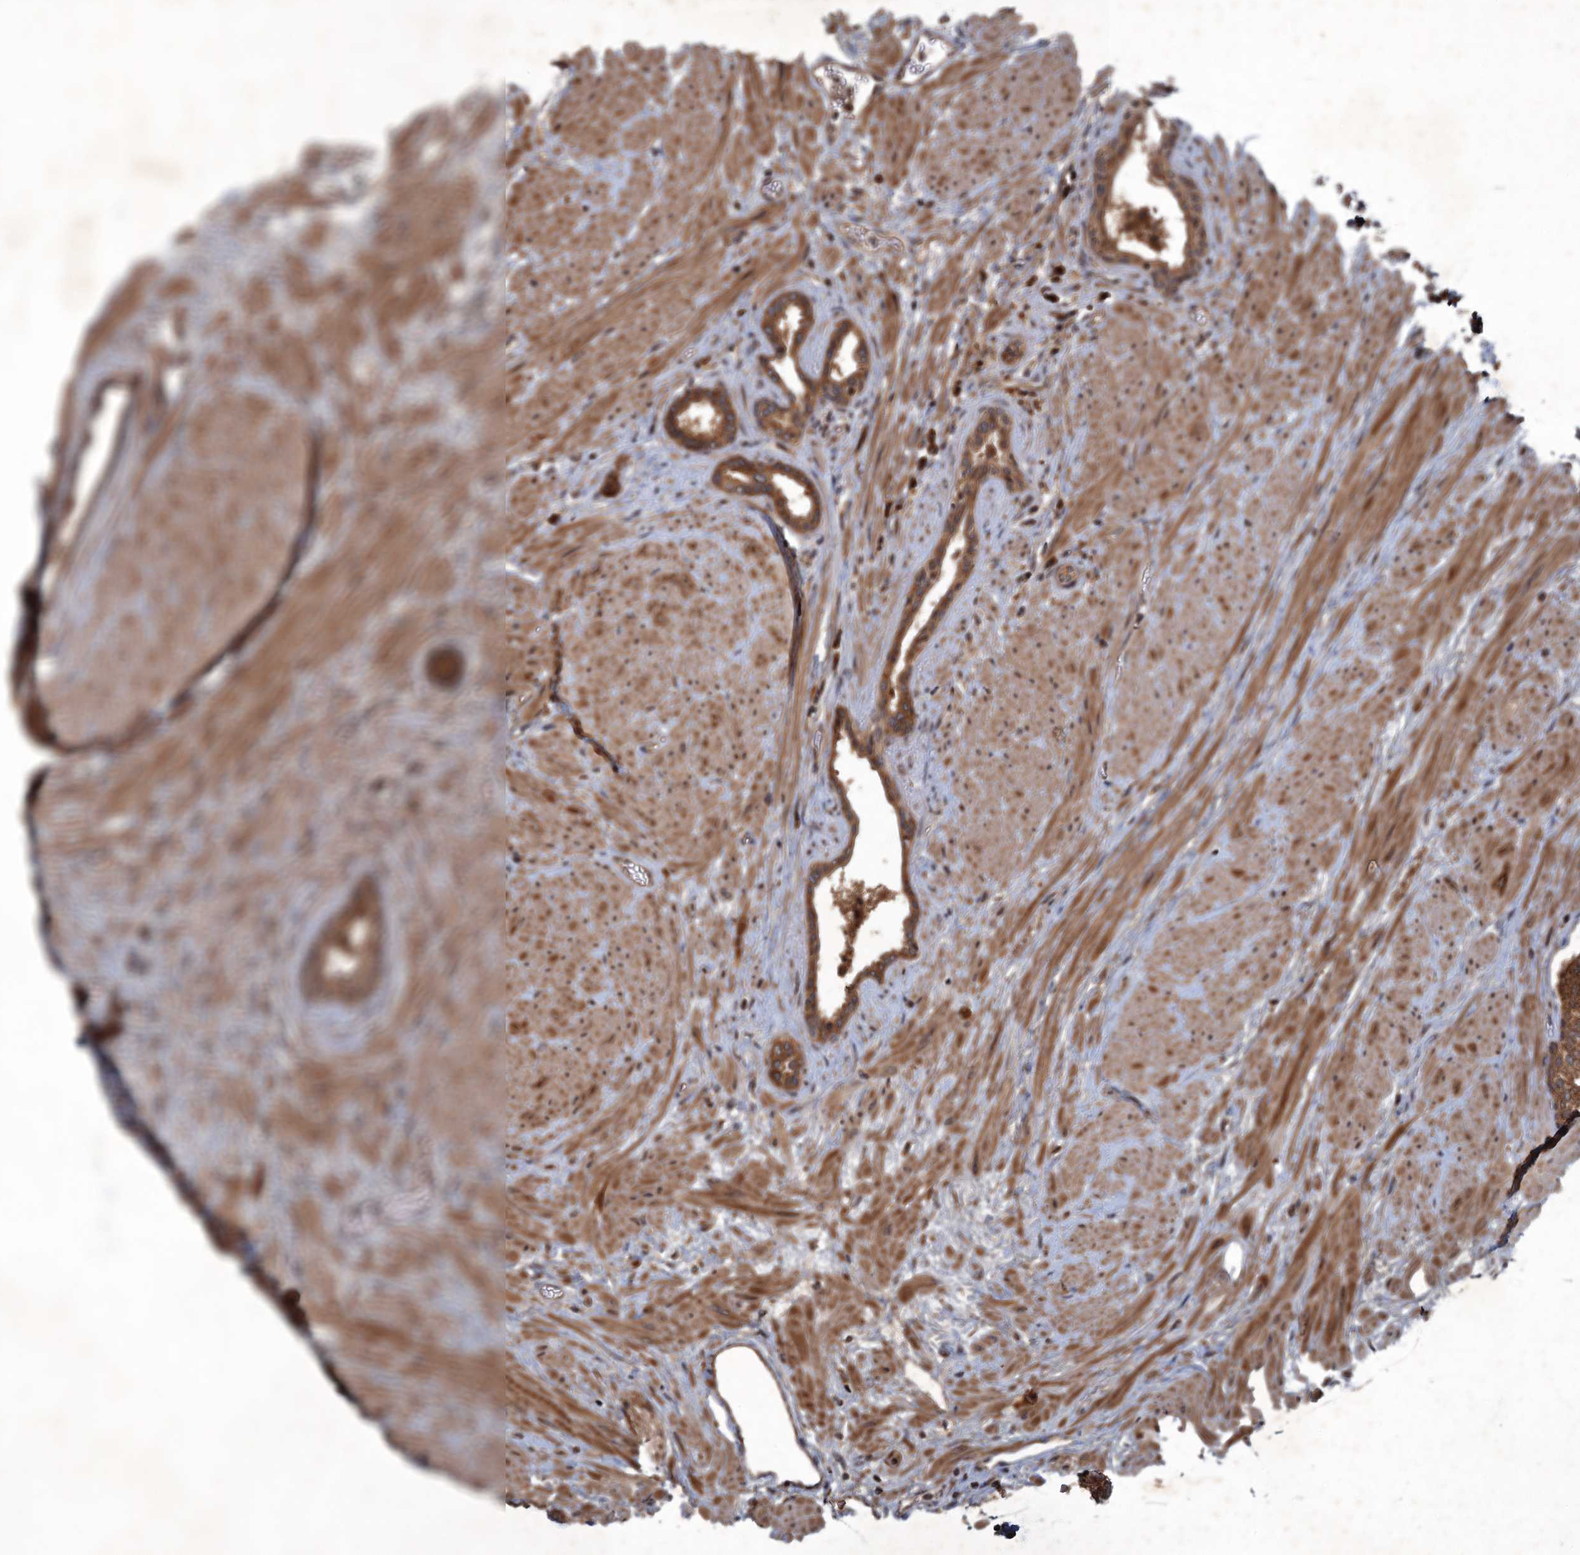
{"staining": {"intensity": "strong", "quantity": ">75%", "location": "cytoplasmic/membranous"}, "tissue": "prostate", "cell_type": "Glandular cells", "image_type": "normal", "snomed": [{"axis": "morphology", "description": "Normal tissue, NOS"}, {"axis": "topography", "description": "Prostate"}], "caption": "The micrograph displays staining of benign prostate, revealing strong cytoplasmic/membranous protein positivity (brown color) within glandular cells. (Stains: DAB in brown, nuclei in blue, Microscopy: brightfield microscopy at high magnification).", "gene": "SLC11A2", "patient": {"sex": "male", "age": 48}}